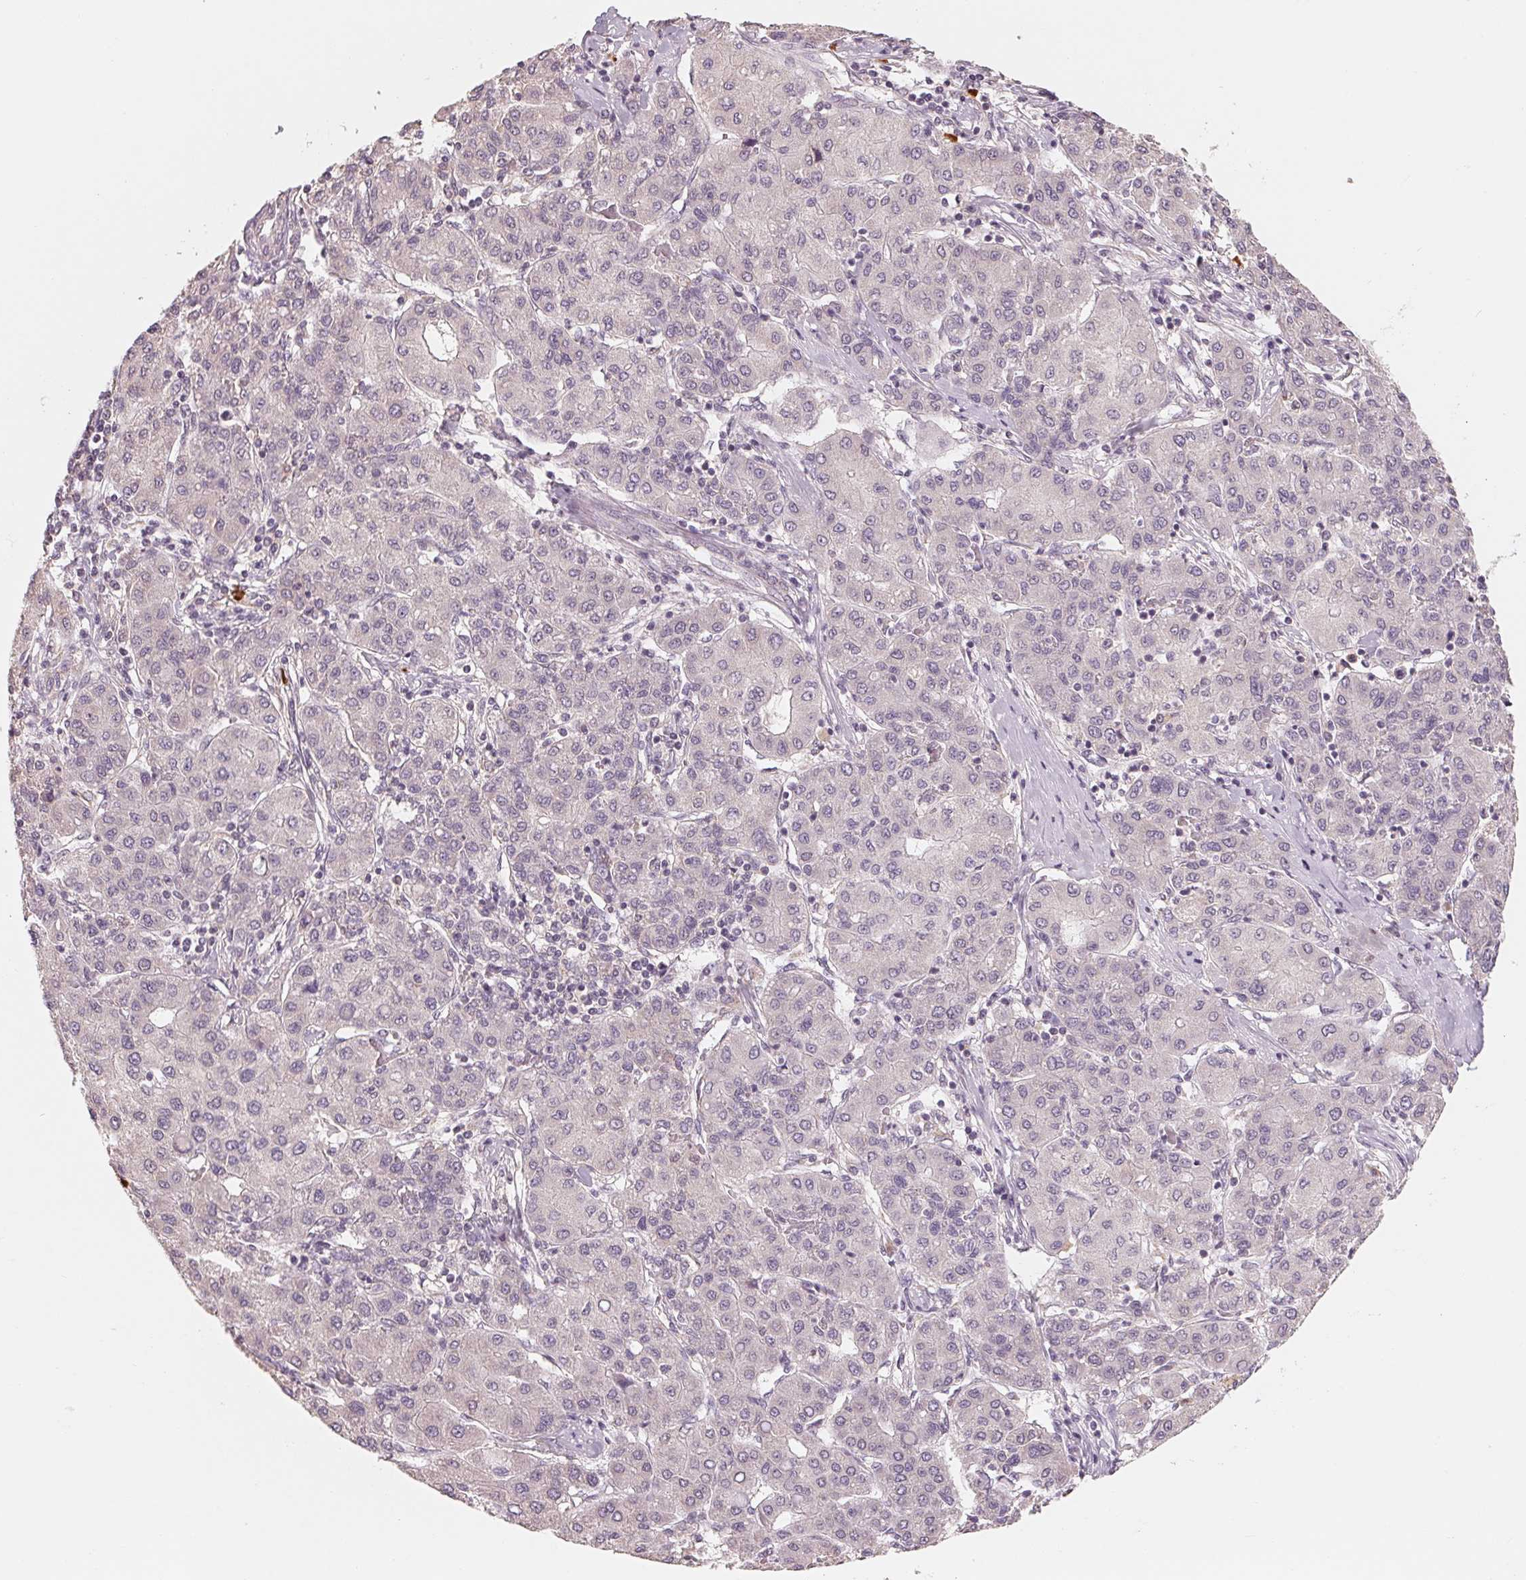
{"staining": {"intensity": "negative", "quantity": "none", "location": "none"}, "tissue": "liver cancer", "cell_type": "Tumor cells", "image_type": "cancer", "snomed": [{"axis": "morphology", "description": "Carcinoma, Hepatocellular, NOS"}, {"axis": "topography", "description": "Liver"}], "caption": "Liver cancer was stained to show a protein in brown. There is no significant positivity in tumor cells. (DAB immunohistochemistry (IHC), high magnification).", "gene": "GIGYF2", "patient": {"sex": "male", "age": 65}}